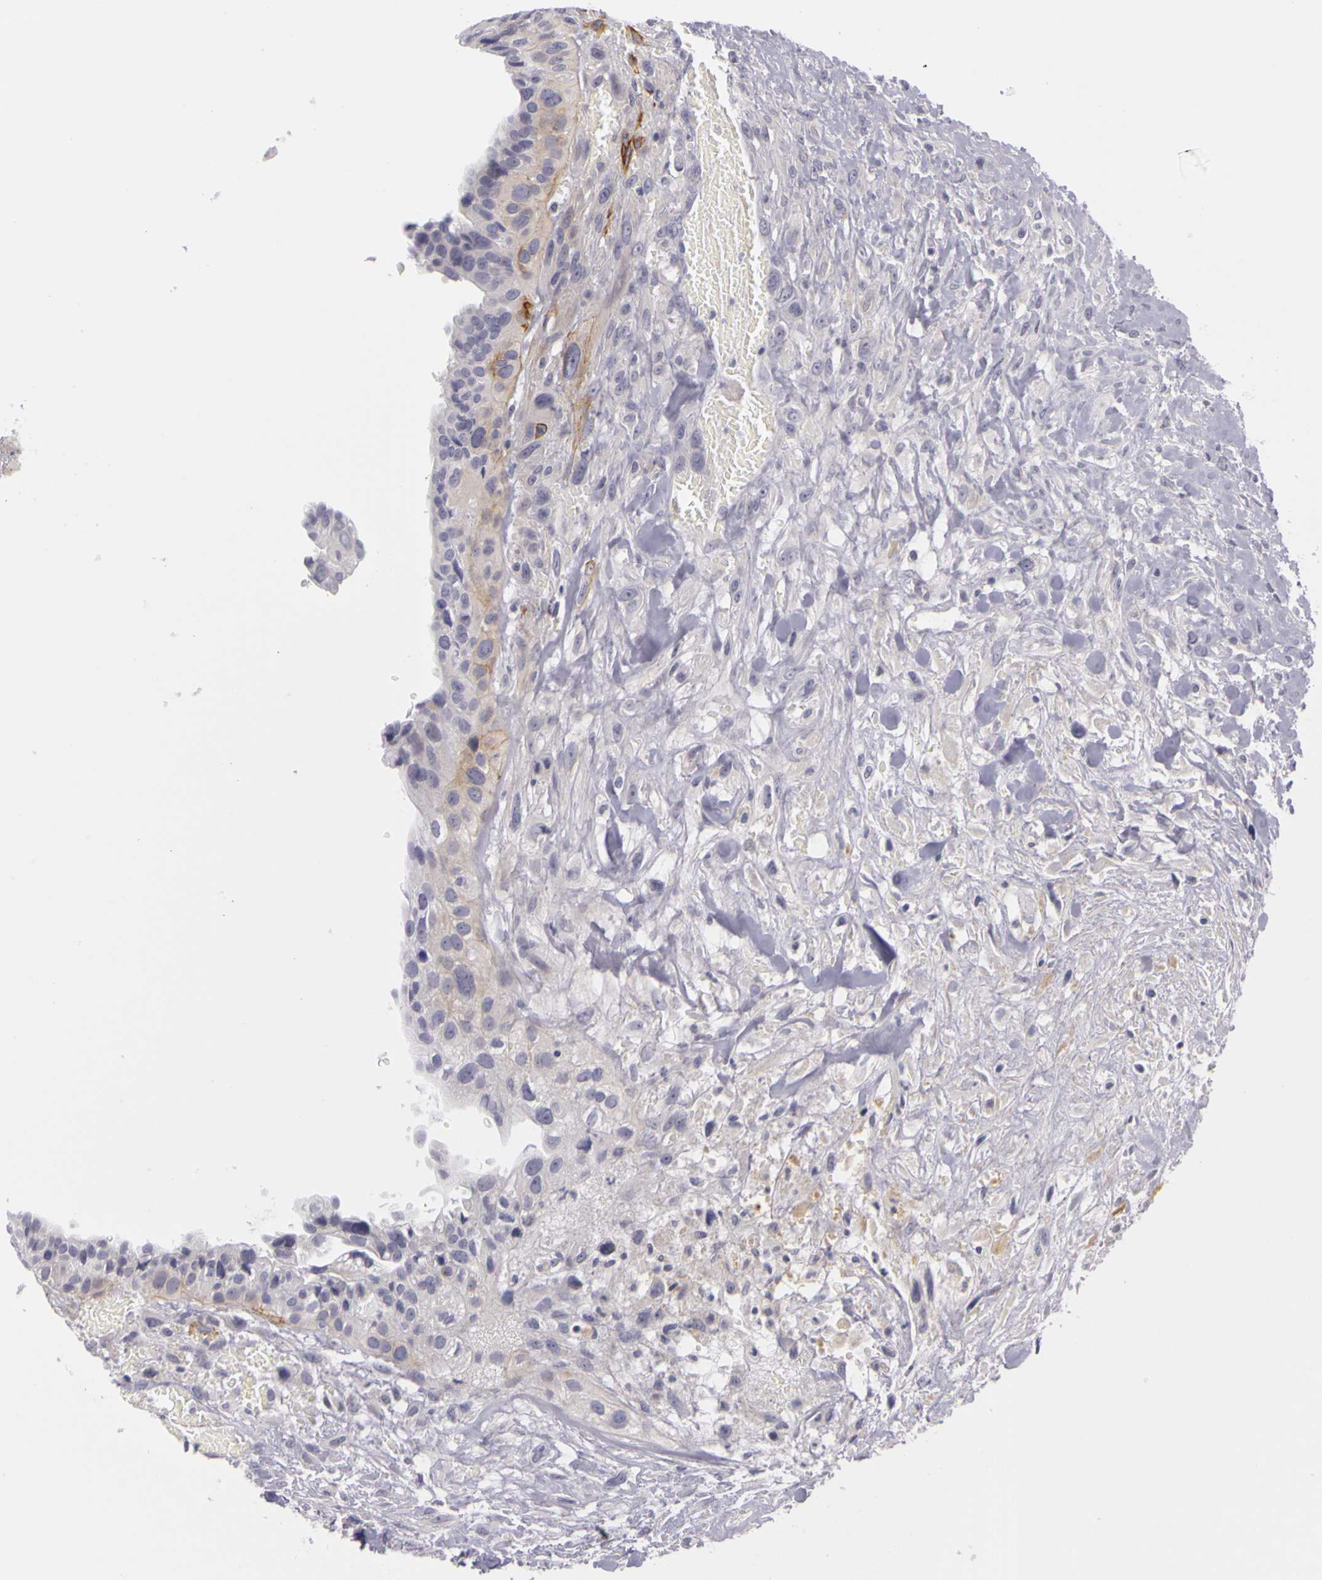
{"staining": {"intensity": "weak", "quantity": "25%-75%", "location": "cytoplasmic/membranous"}, "tissue": "breast cancer", "cell_type": "Tumor cells", "image_type": "cancer", "snomed": [{"axis": "morphology", "description": "Neoplasm, malignant, NOS"}, {"axis": "topography", "description": "Breast"}], "caption": "Immunohistochemistry (IHC) micrograph of neoplastic tissue: breast cancer stained using immunohistochemistry (IHC) reveals low levels of weak protein expression localized specifically in the cytoplasmic/membranous of tumor cells, appearing as a cytoplasmic/membranous brown color.", "gene": "CNTN2", "patient": {"sex": "female", "age": 50}}